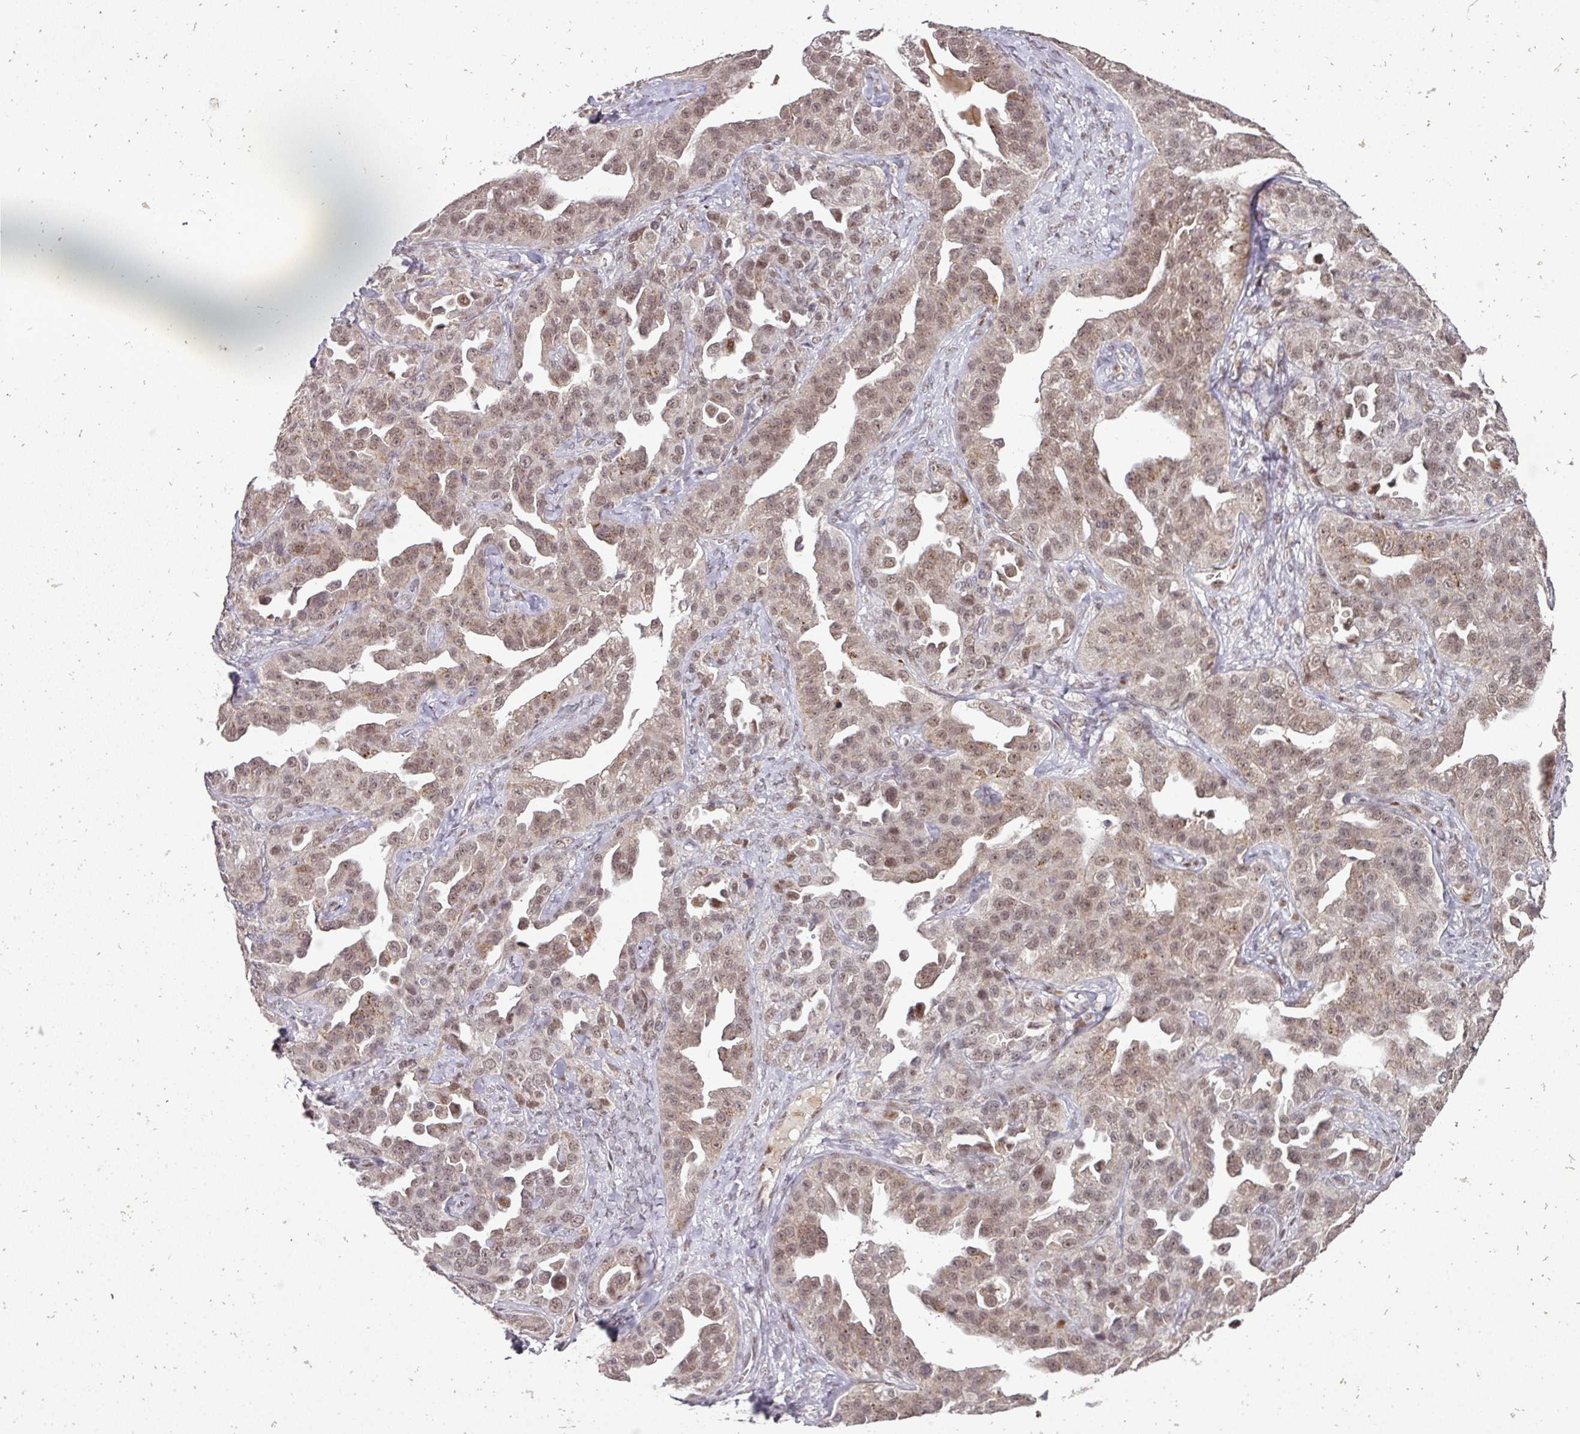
{"staining": {"intensity": "weak", "quantity": ">75%", "location": "nuclear"}, "tissue": "ovarian cancer", "cell_type": "Tumor cells", "image_type": "cancer", "snomed": [{"axis": "morphology", "description": "Cystadenocarcinoma, serous, NOS"}, {"axis": "topography", "description": "Ovary"}], "caption": "The image shows immunohistochemical staining of serous cystadenocarcinoma (ovarian). There is weak nuclear expression is present in about >75% of tumor cells.", "gene": "NEIL1", "patient": {"sex": "female", "age": 75}}